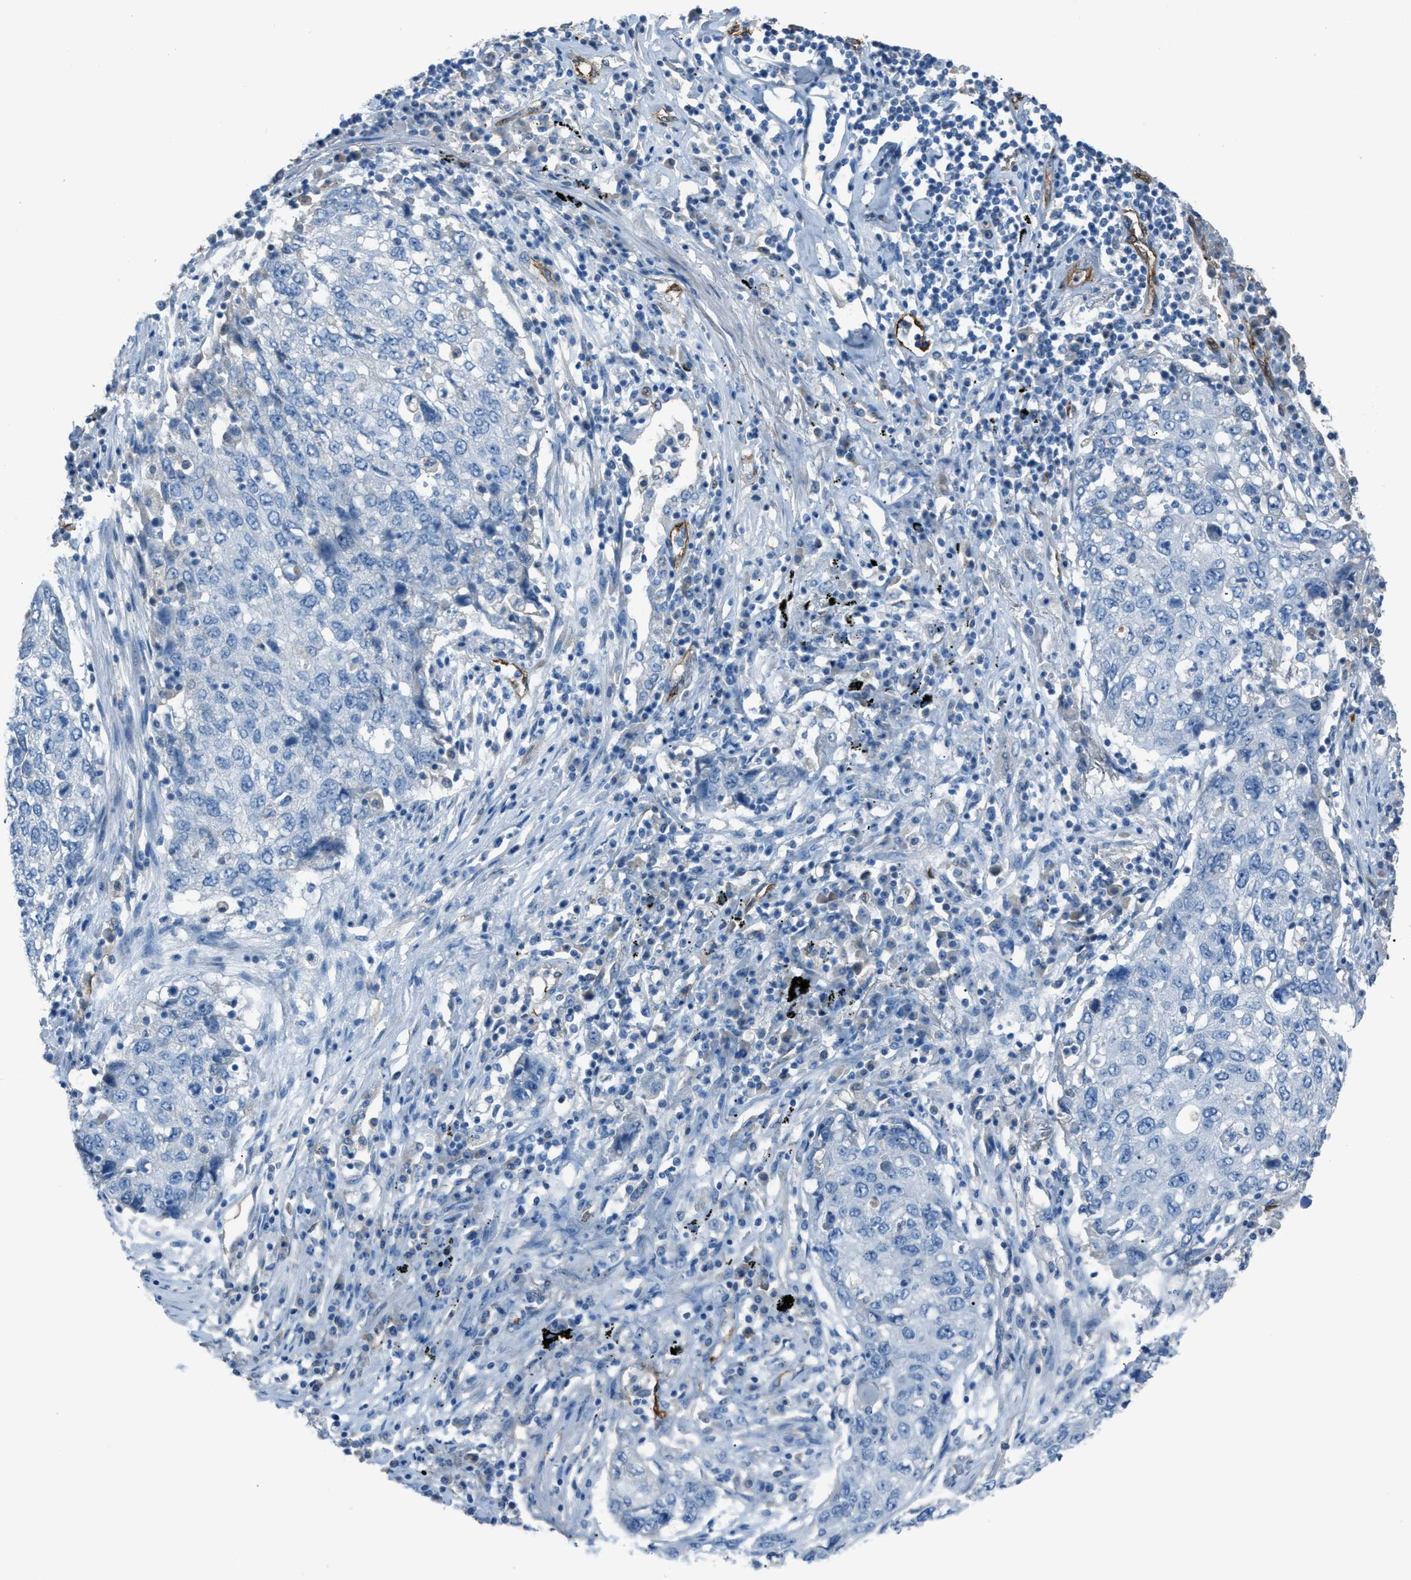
{"staining": {"intensity": "negative", "quantity": "none", "location": "none"}, "tissue": "lung cancer", "cell_type": "Tumor cells", "image_type": "cancer", "snomed": [{"axis": "morphology", "description": "Squamous cell carcinoma, NOS"}, {"axis": "topography", "description": "Lung"}], "caption": "Tumor cells show no significant staining in lung cancer (squamous cell carcinoma).", "gene": "SLC22A15", "patient": {"sex": "female", "age": 63}}